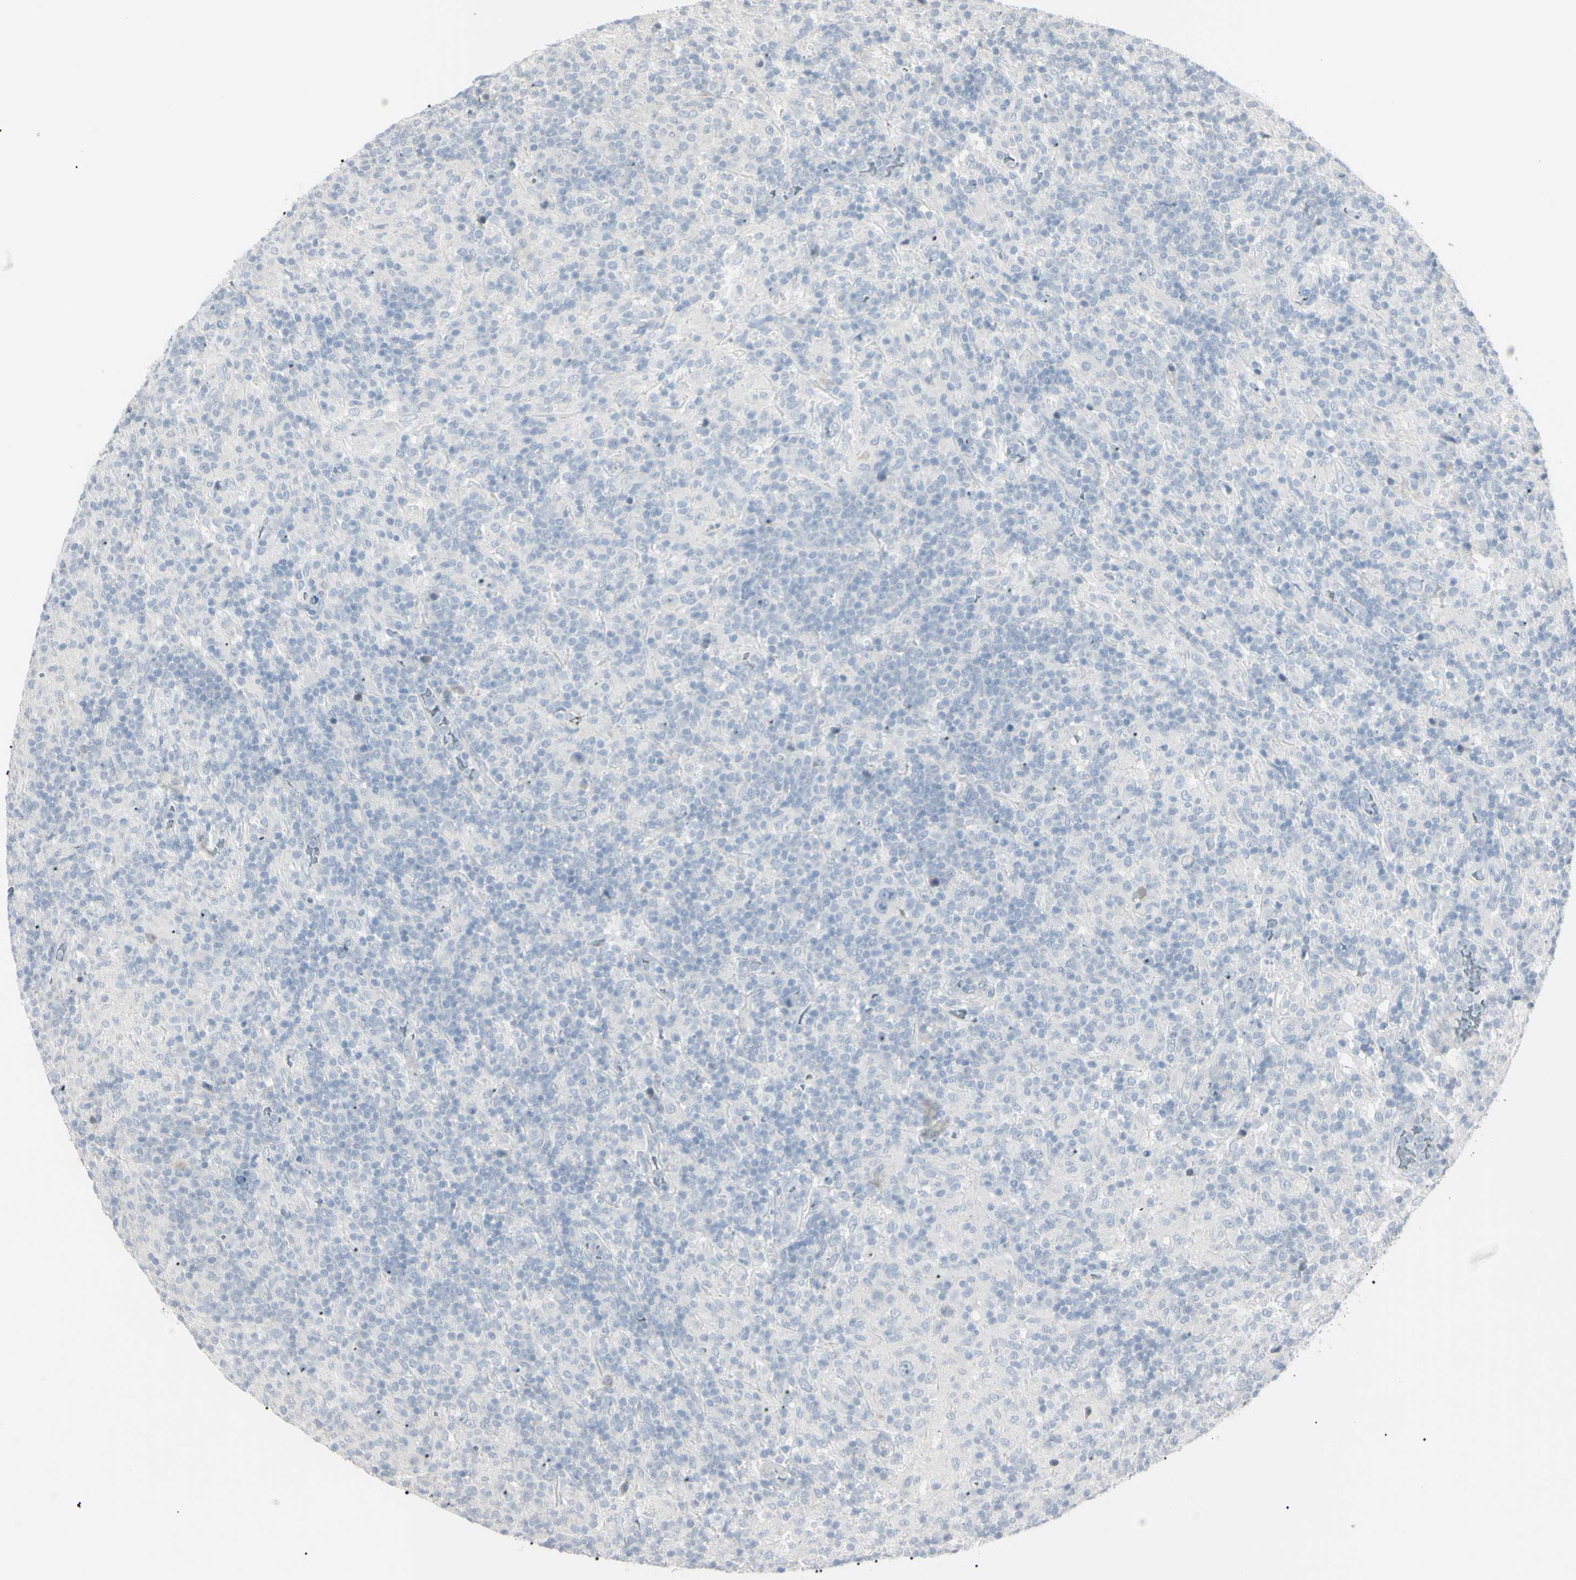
{"staining": {"intensity": "negative", "quantity": "none", "location": "none"}, "tissue": "lymphoma", "cell_type": "Tumor cells", "image_type": "cancer", "snomed": [{"axis": "morphology", "description": "Hodgkin's disease, NOS"}, {"axis": "topography", "description": "Lymph node"}], "caption": "An immunohistochemistry image of Hodgkin's disease is shown. There is no staining in tumor cells of Hodgkin's disease.", "gene": "PIP", "patient": {"sex": "male", "age": 70}}